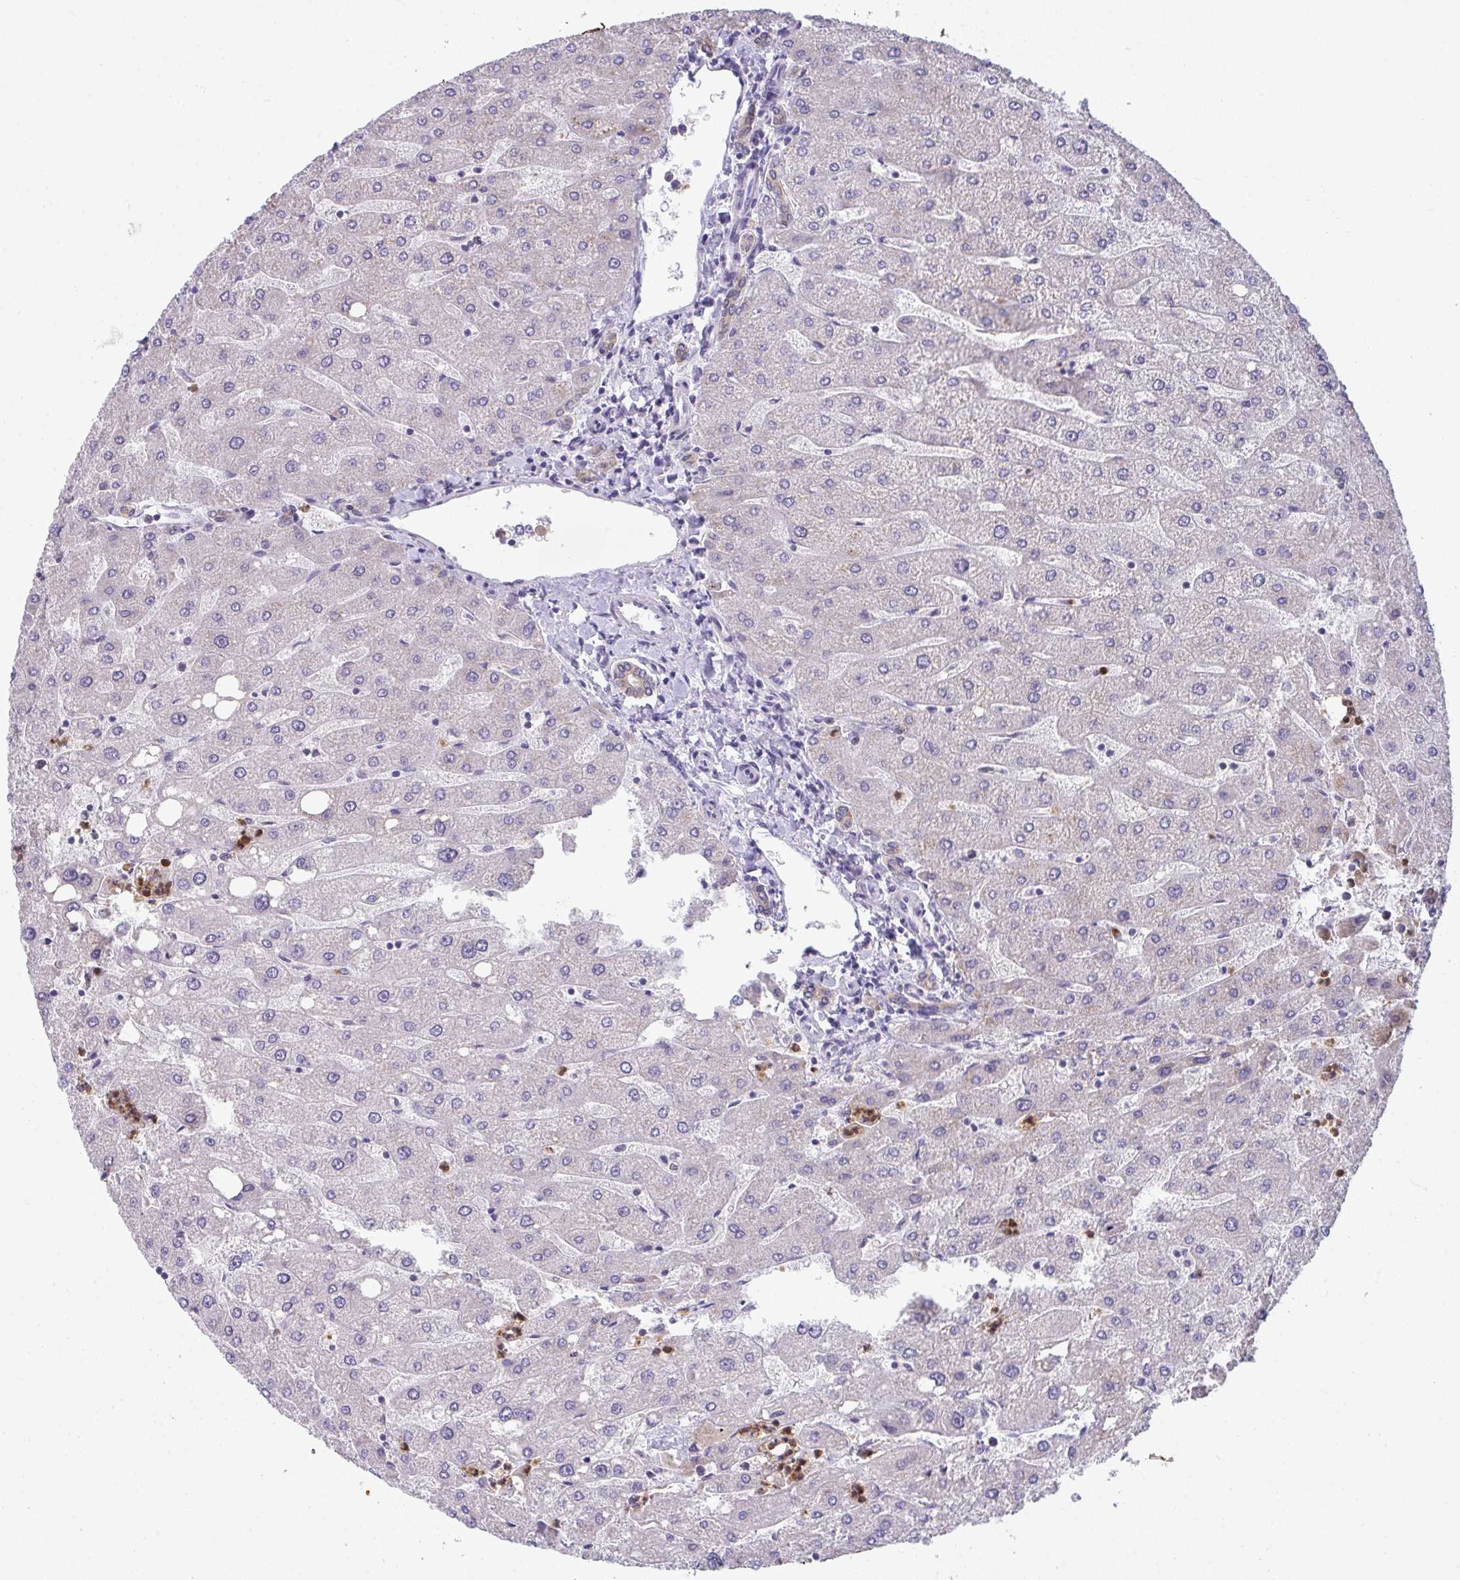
{"staining": {"intensity": "weak", "quantity": ">75%", "location": "cytoplasmic/membranous"}, "tissue": "liver", "cell_type": "Cholangiocytes", "image_type": "normal", "snomed": [{"axis": "morphology", "description": "Normal tissue, NOS"}, {"axis": "topography", "description": "Liver"}], "caption": "The photomicrograph shows staining of normal liver, revealing weak cytoplasmic/membranous protein staining (brown color) within cholangiocytes. Nuclei are stained in blue.", "gene": "RIOK1", "patient": {"sex": "male", "age": 67}}